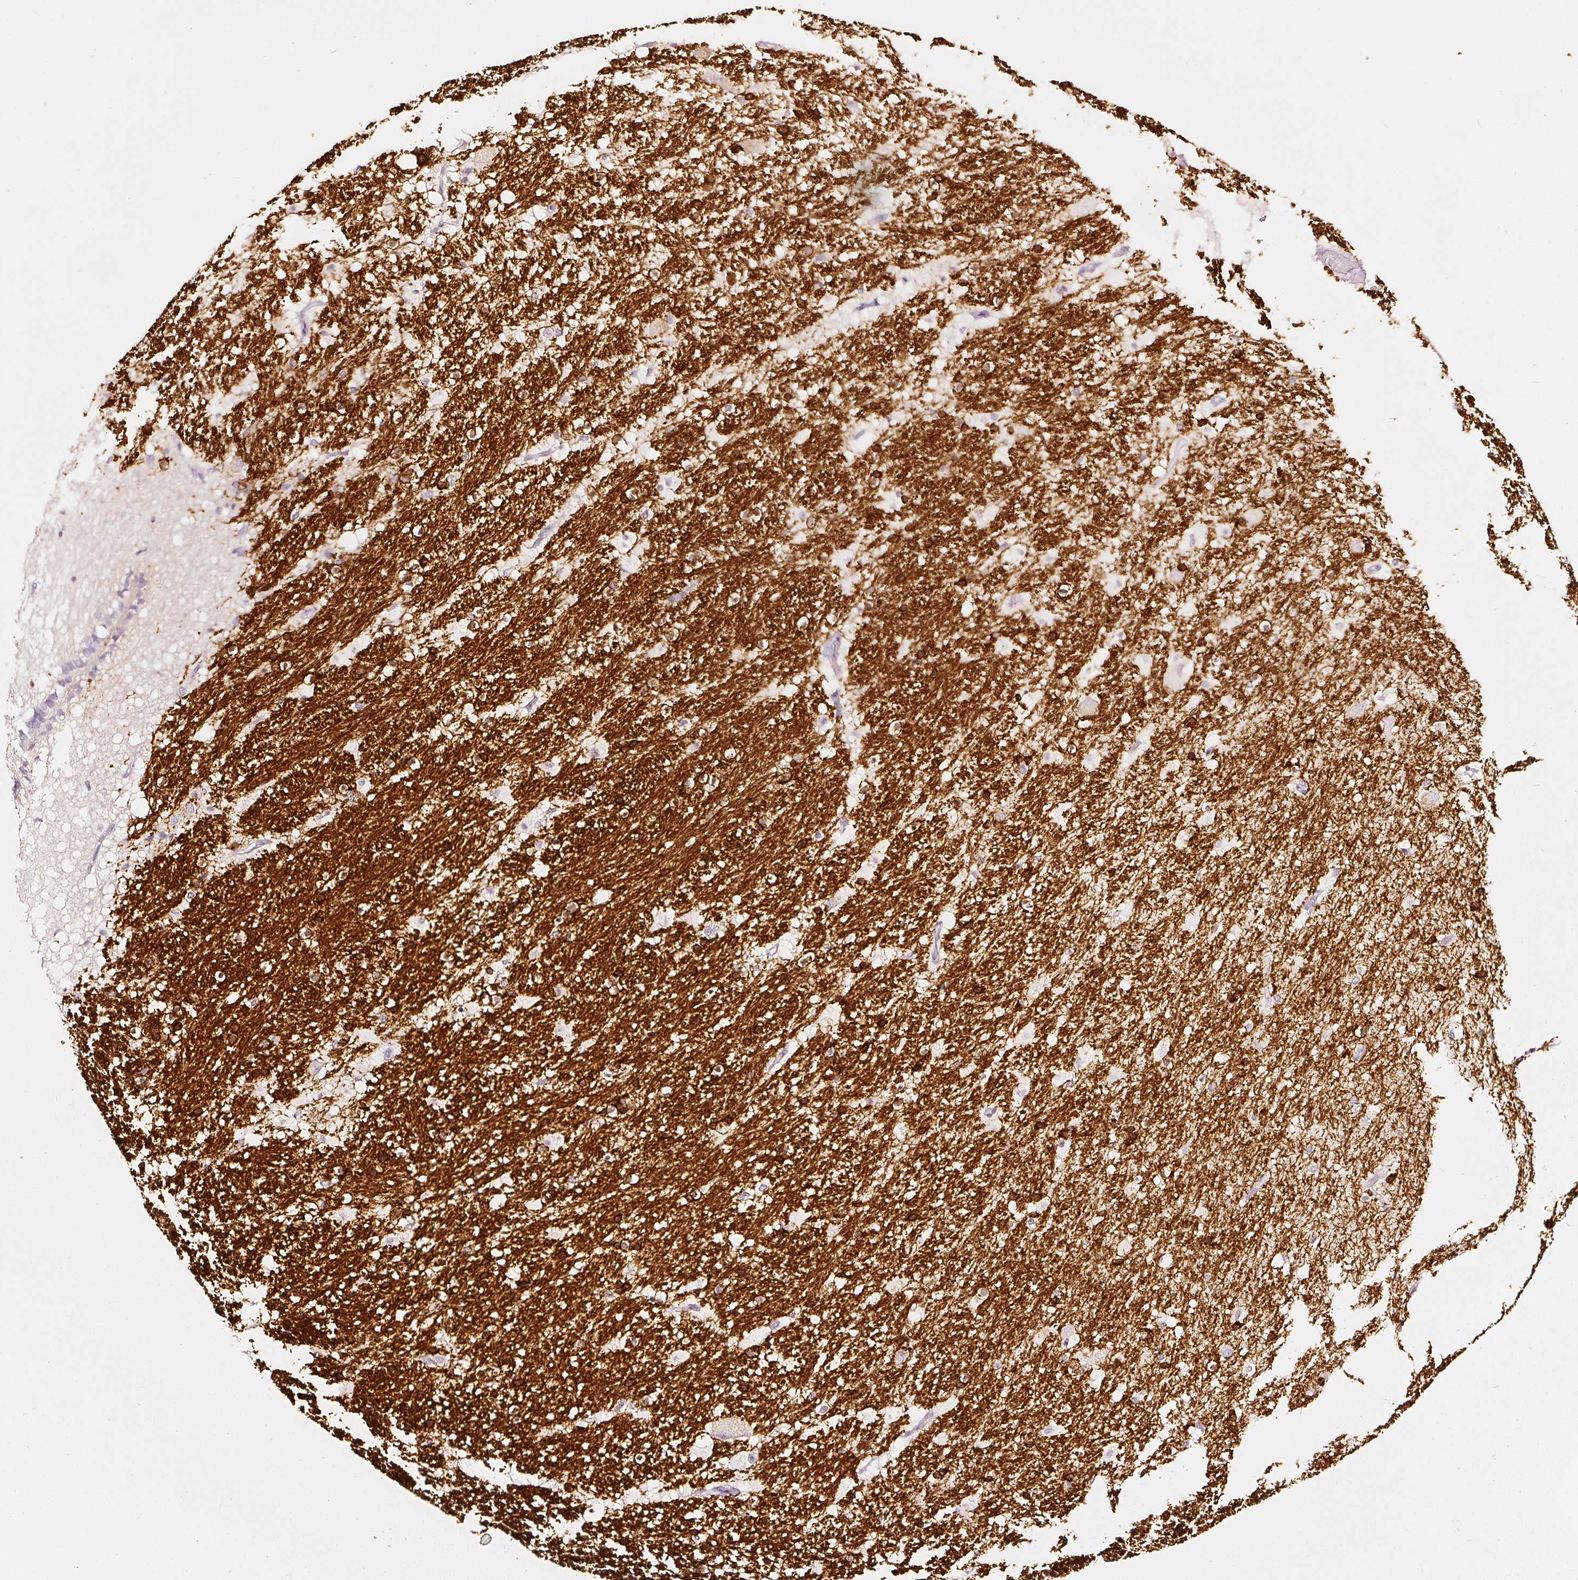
{"staining": {"intensity": "strong", "quantity": "<25%", "location": "cytoplasmic/membranous"}, "tissue": "hippocampus", "cell_type": "Glial cells", "image_type": "normal", "snomed": [{"axis": "morphology", "description": "Normal tissue, NOS"}, {"axis": "topography", "description": "Hippocampus"}], "caption": "DAB immunohistochemical staining of benign human hippocampus shows strong cytoplasmic/membranous protein staining in approximately <25% of glial cells.", "gene": "CNP", "patient": {"sex": "male", "age": 37}}